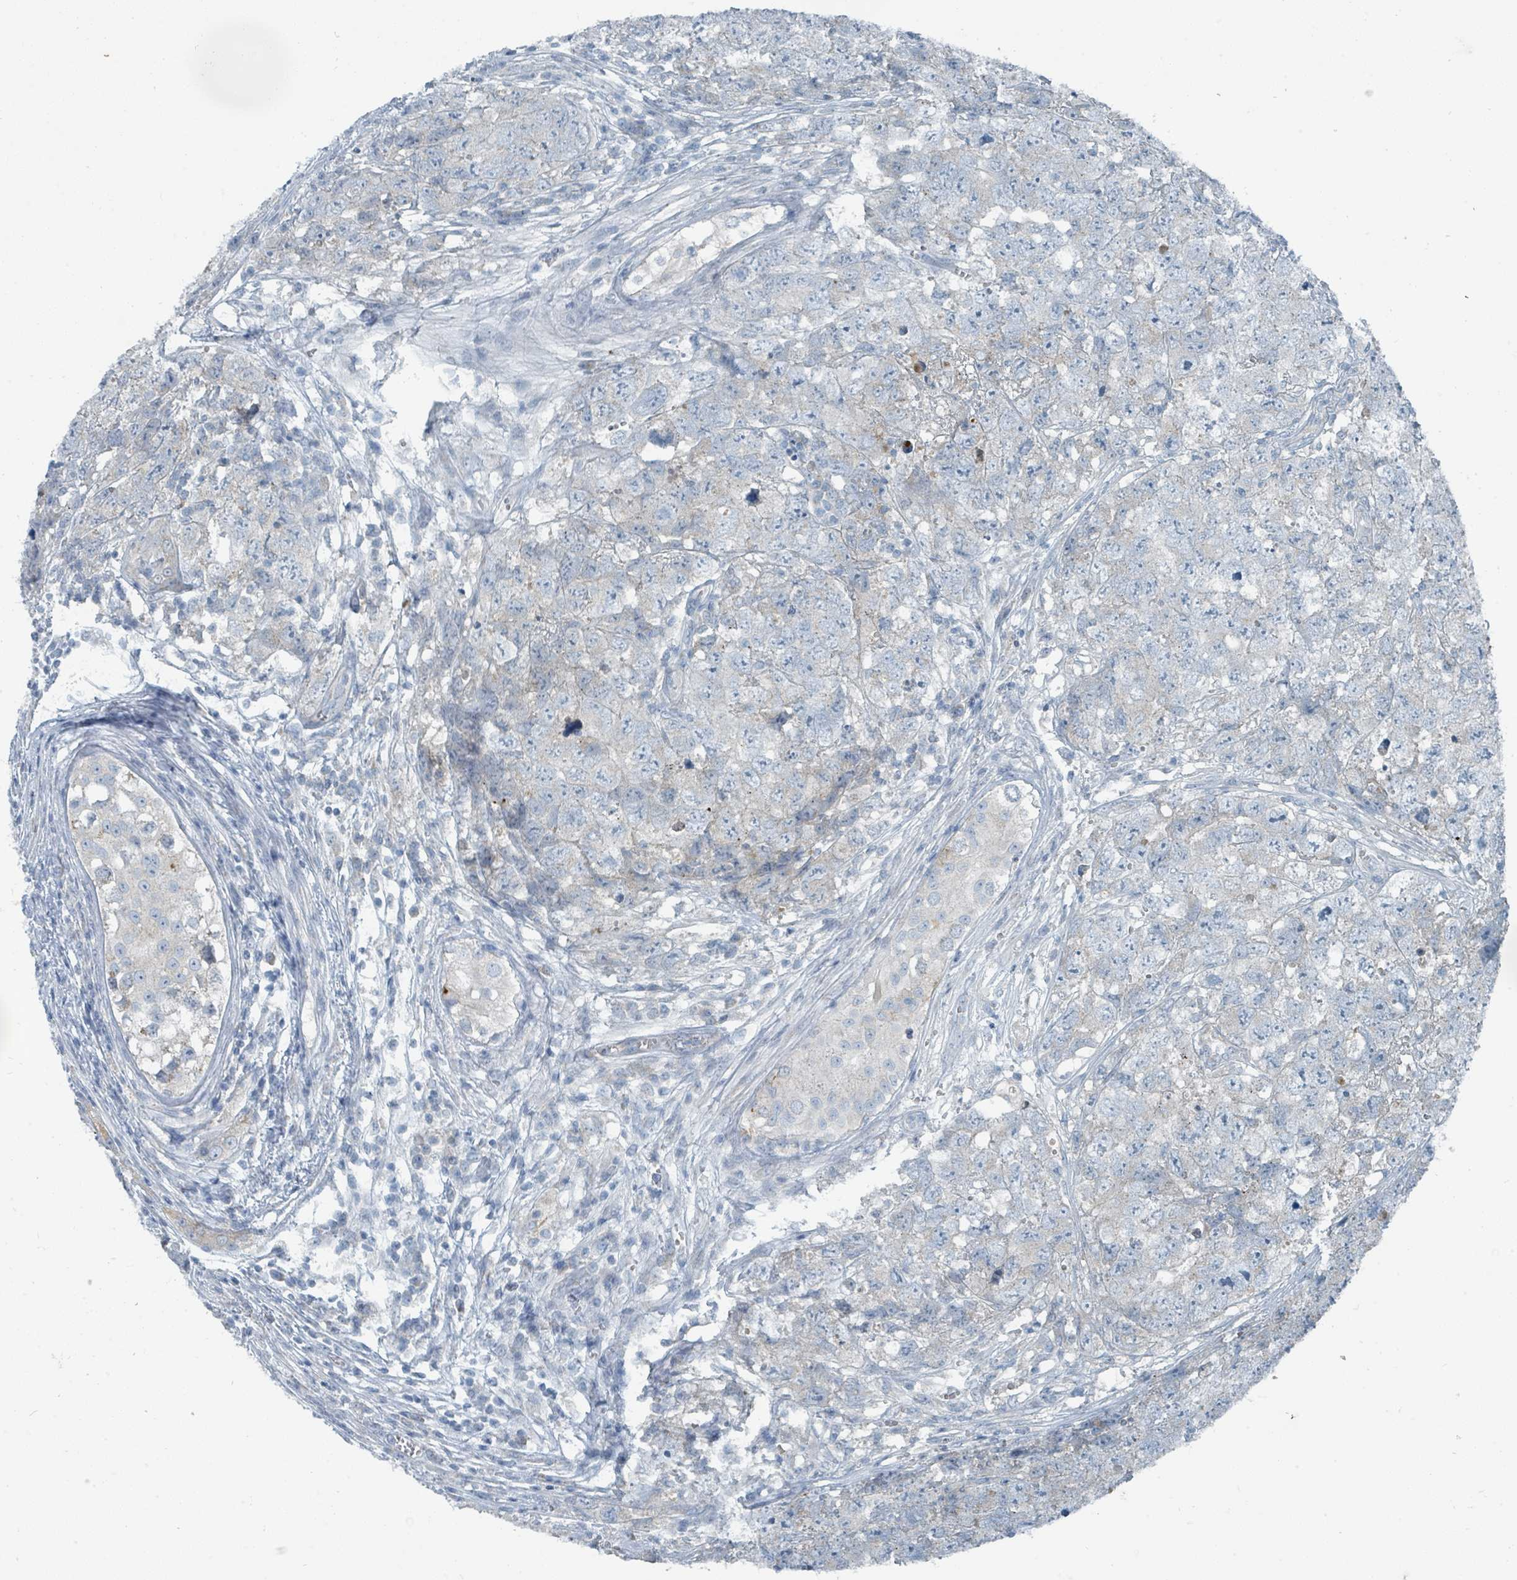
{"staining": {"intensity": "negative", "quantity": "none", "location": "none"}, "tissue": "testis cancer", "cell_type": "Tumor cells", "image_type": "cancer", "snomed": [{"axis": "morphology", "description": "Carcinoma, Embryonal, NOS"}, {"axis": "topography", "description": "Testis"}], "caption": "Immunohistochemical staining of human embryonal carcinoma (testis) reveals no significant positivity in tumor cells.", "gene": "RASA4", "patient": {"sex": "male", "age": 22}}